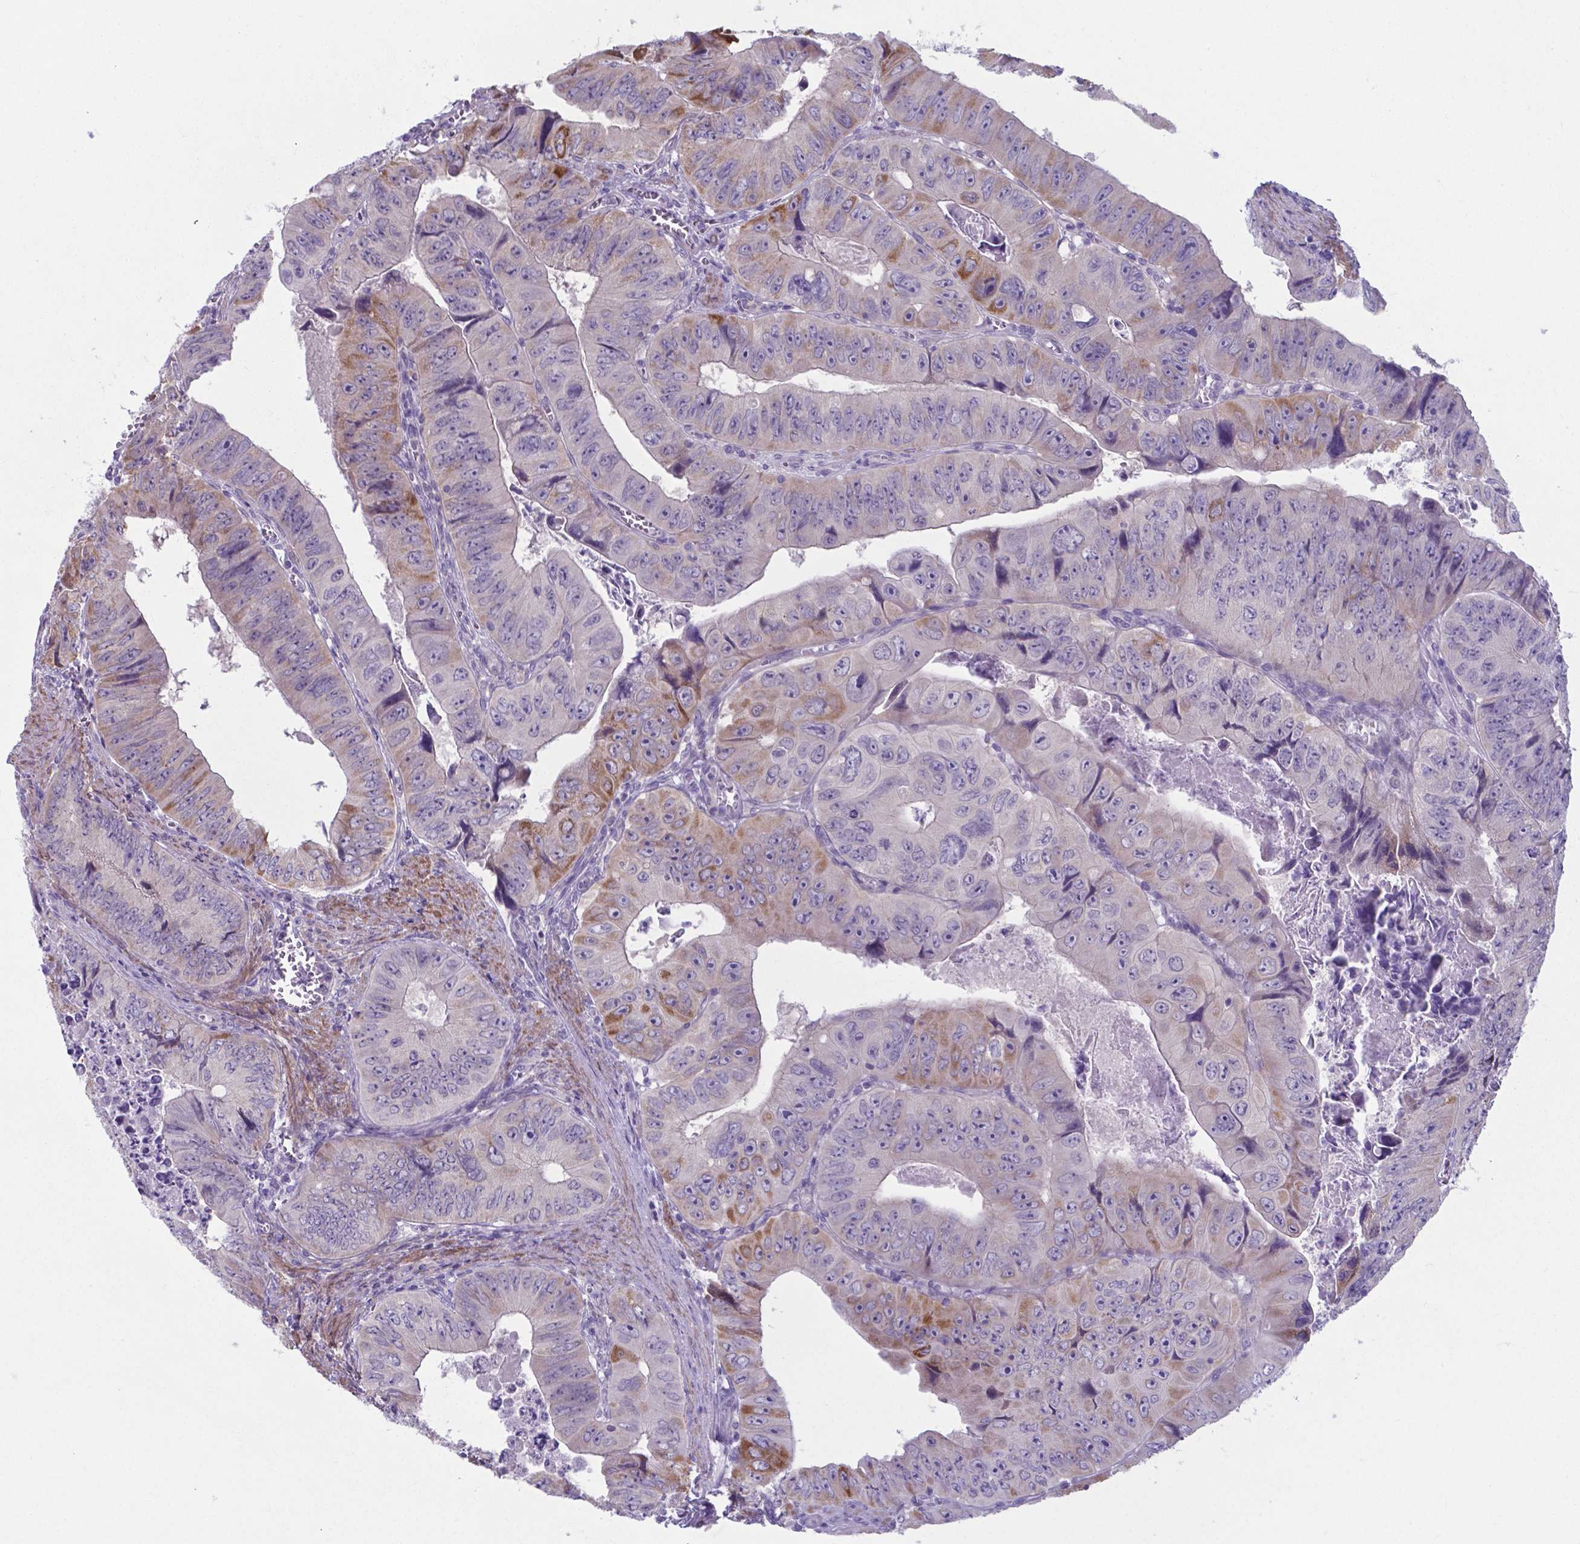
{"staining": {"intensity": "strong", "quantity": "<25%", "location": "cytoplasmic/membranous"}, "tissue": "colorectal cancer", "cell_type": "Tumor cells", "image_type": "cancer", "snomed": [{"axis": "morphology", "description": "Adenocarcinoma, NOS"}, {"axis": "topography", "description": "Colon"}], "caption": "An image of human colorectal adenocarcinoma stained for a protein displays strong cytoplasmic/membranous brown staining in tumor cells.", "gene": "AP5B1", "patient": {"sex": "female", "age": 84}}